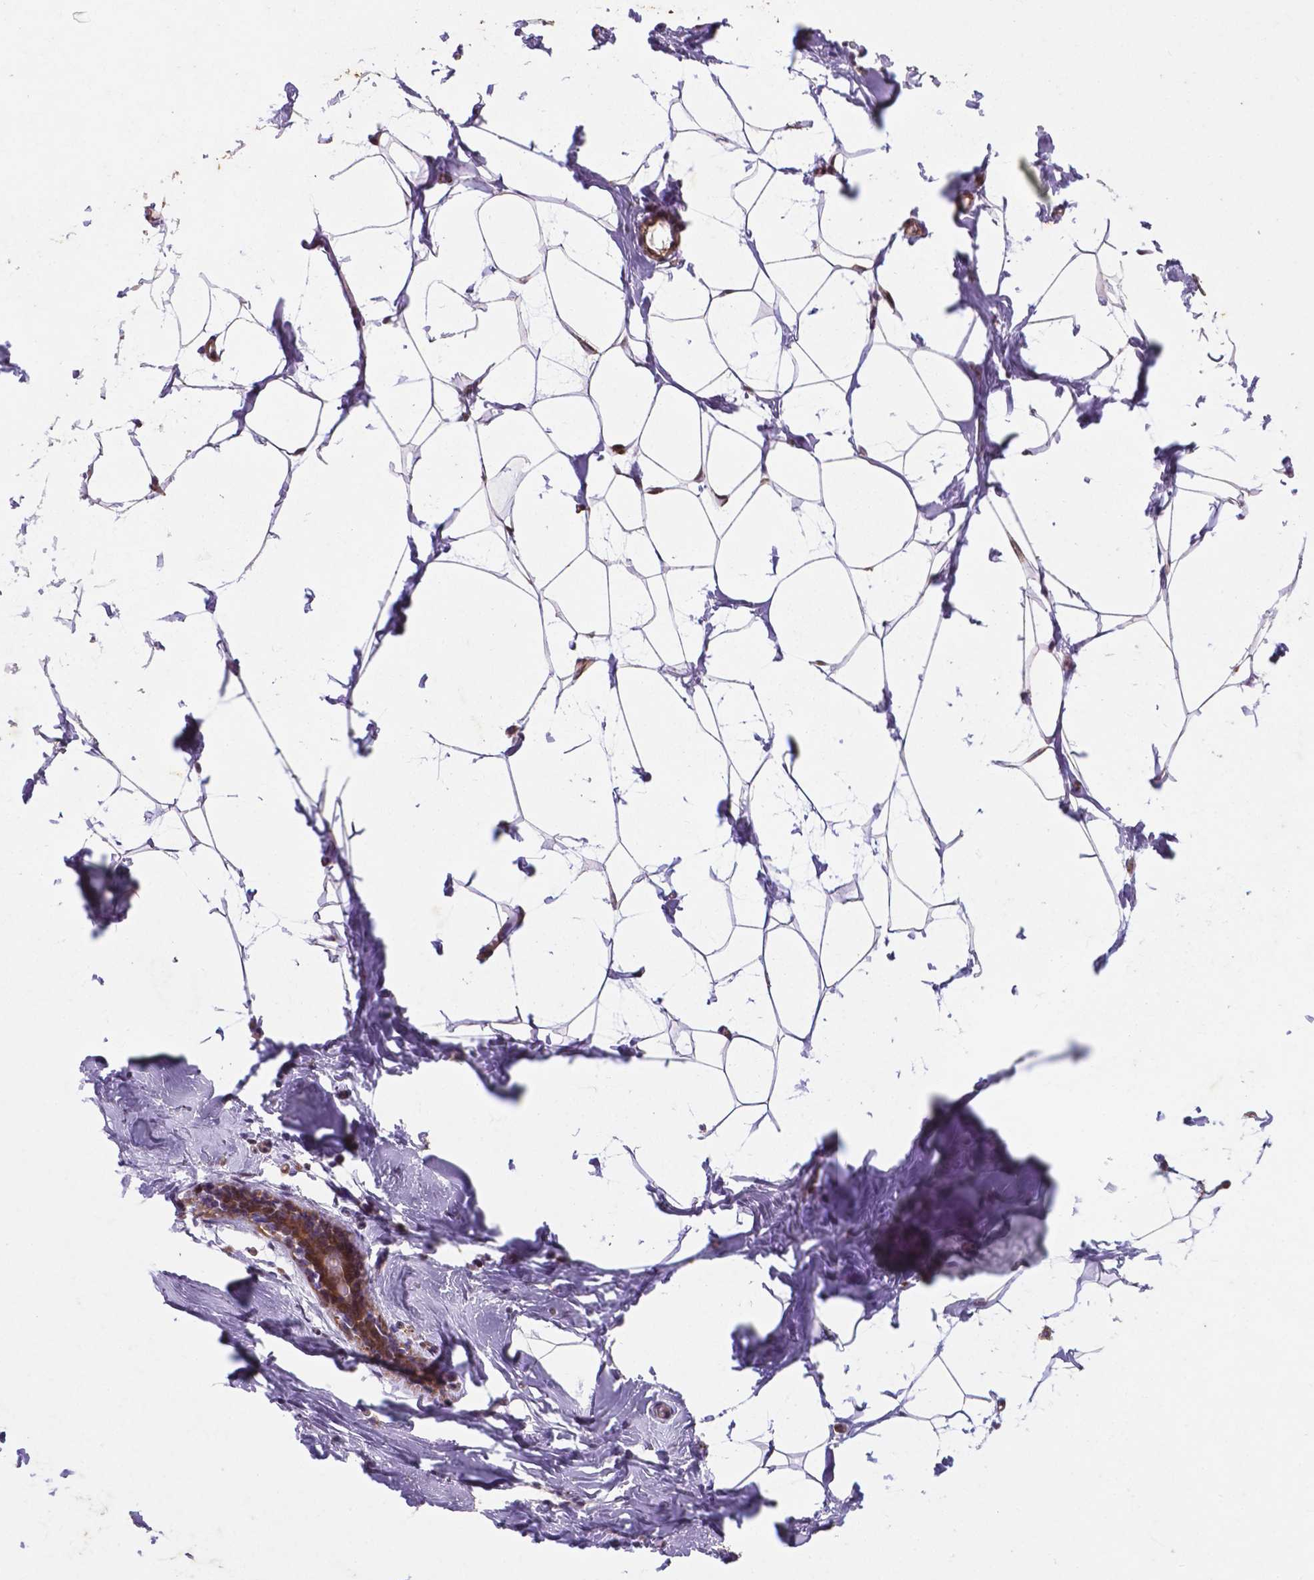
{"staining": {"intensity": "moderate", "quantity": "25%-75%", "location": "nuclear"}, "tissue": "breast", "cell_type": "Adipocytes", "image_type": "normal", "snomed": [{"axis": "morphology", "description": "Normal tissue, NOS"}, {"axis": "topography", "description": "Breast"}], "caption": "Immunohistochemical staining of benign human breast displays moderate nuclear protein expression in approximately 25%-75% of adipocytes.", "gene": "TM4SF20", "patient": {"sex": "female", "age": 32}}